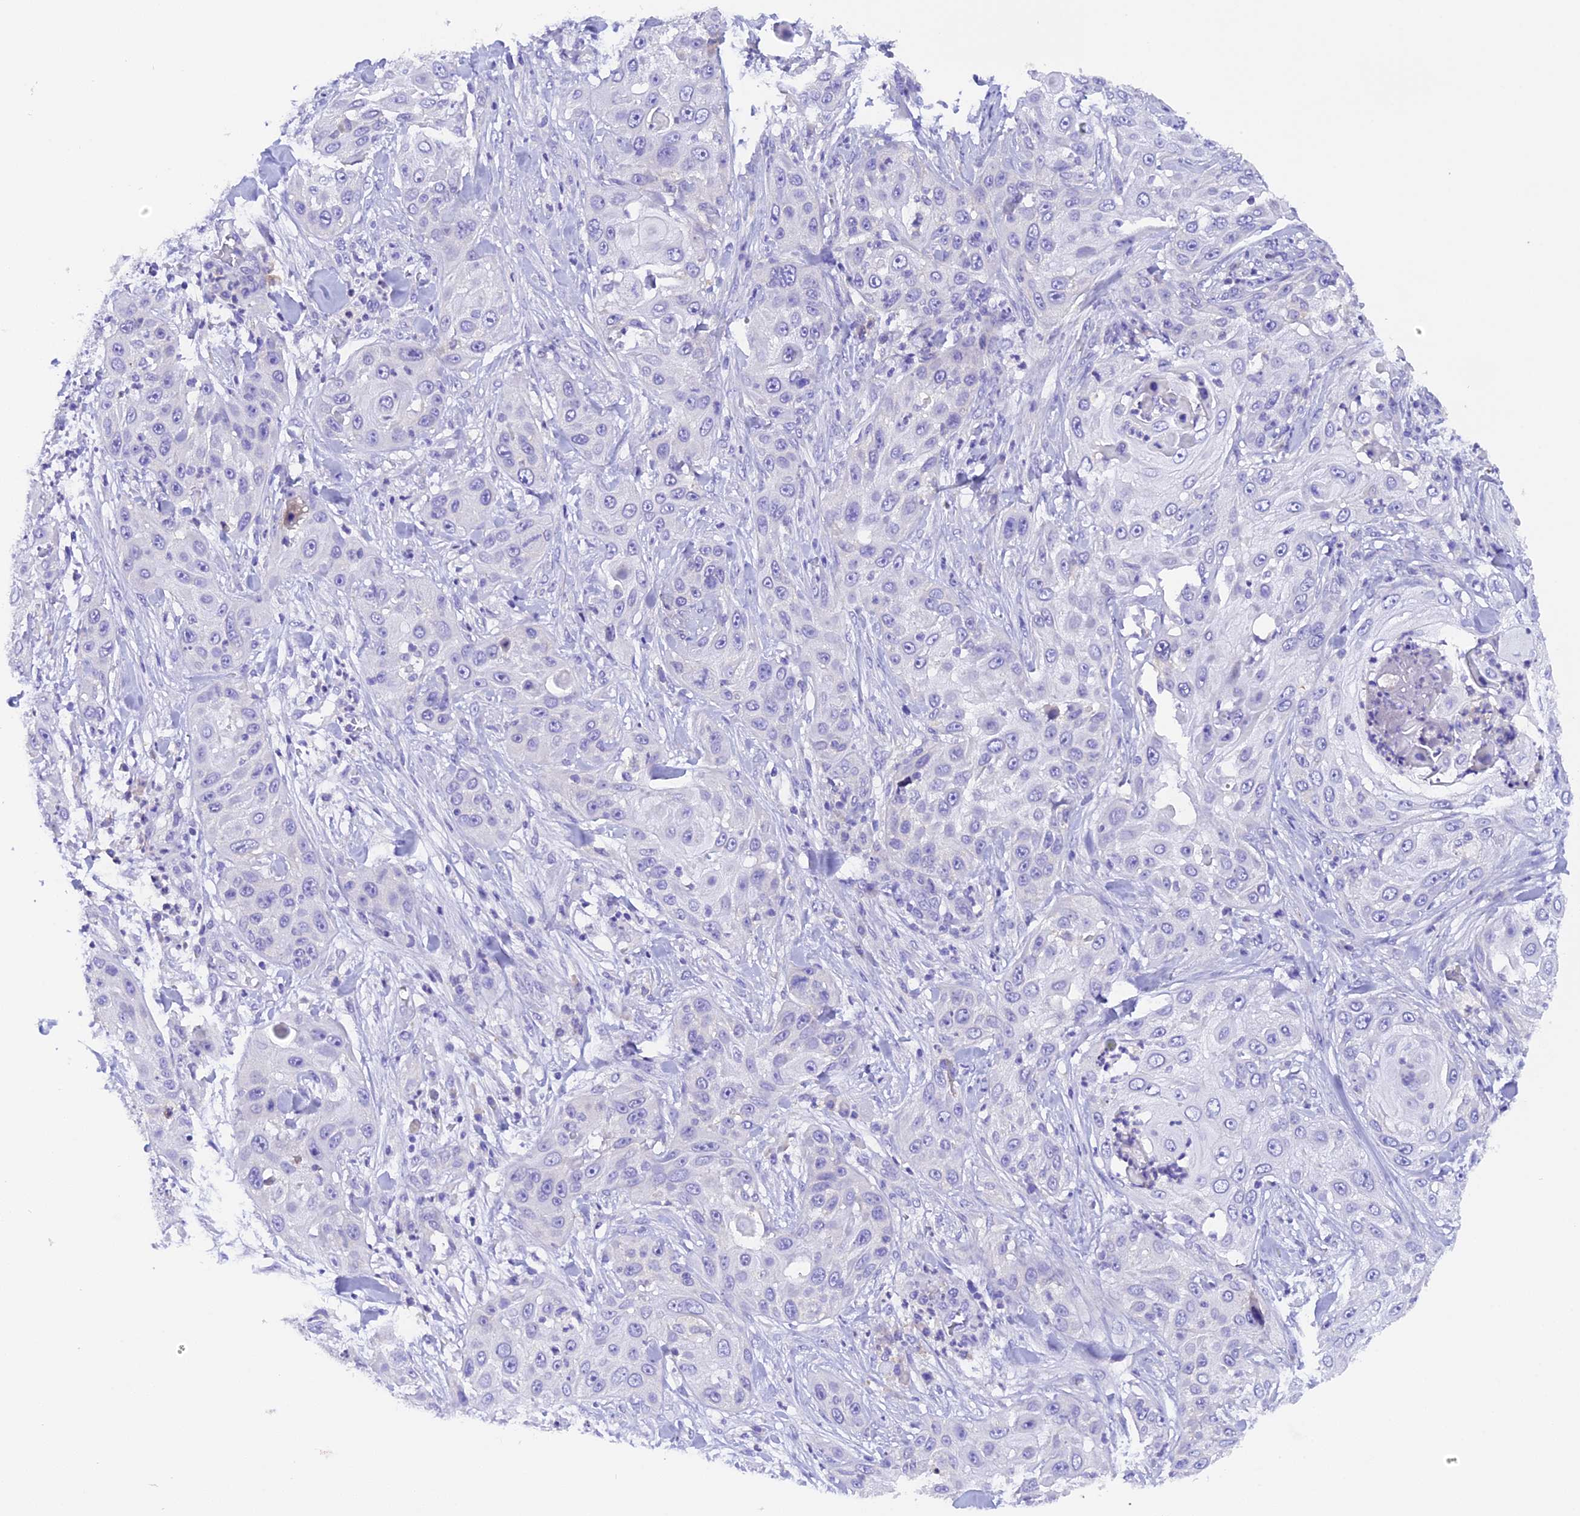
{"staining": {"intensity": "negative", "quantity": "none", "location": "none"}, "tissue": "skin cancer", "cell_type": "Tumor cells", "image_type": "cancer", "snomed": [{"axis": "morphology", "description": "Squamous cell carcinoma, NOS"}, {"axis": "topography", "description": "Skin"}], "caption": "Tumor cells show no significant staining in squamous cell carcinoma (skin).", "gene": "COL6A5", "patient": {"sex": "female", "age": 44}}